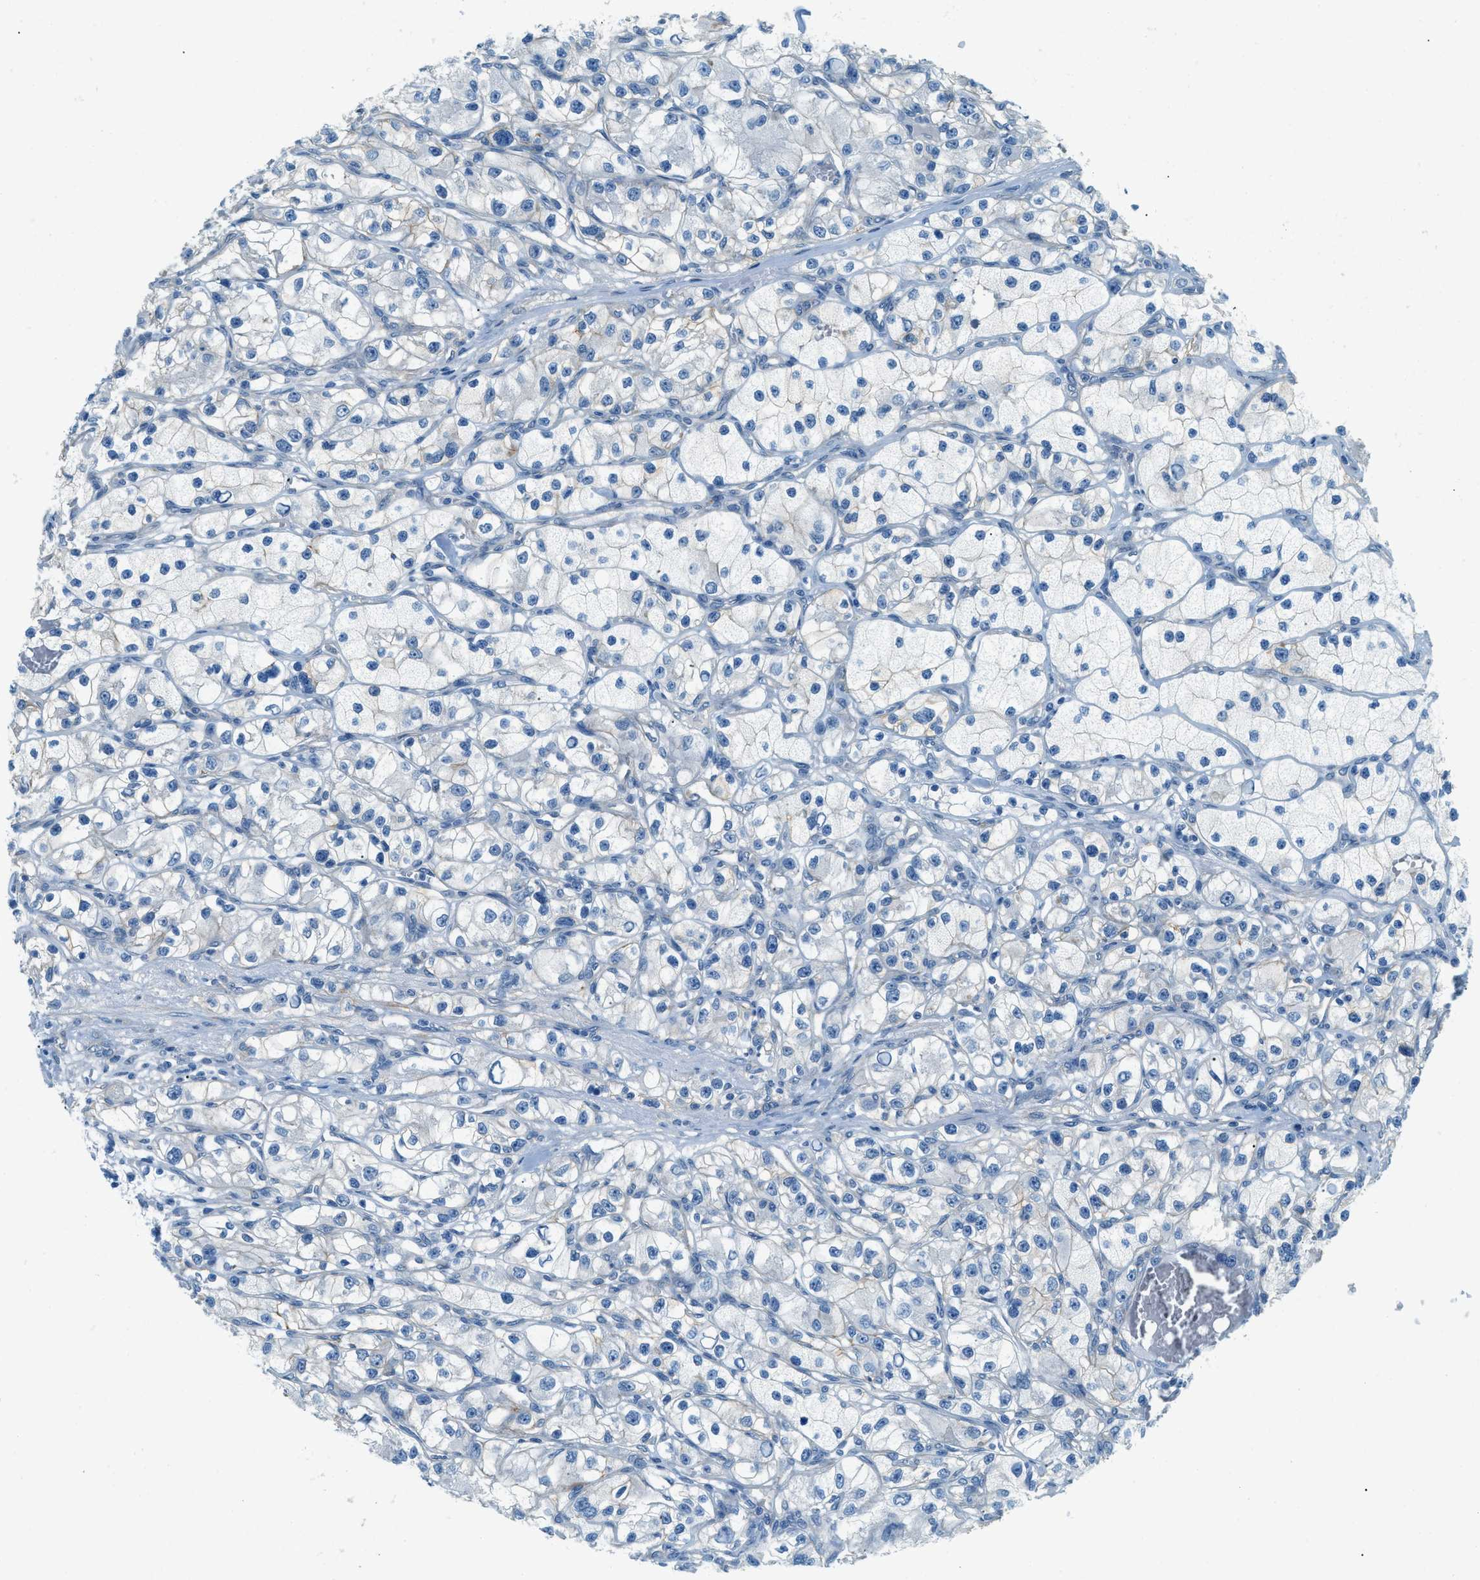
{"staining": {"intensity": "negative", "quantity": "none", "location": "none"}, "tissue": "renal cancer", "cell_type": "Tumor cells", "image_type": "cancer", "snomed": [{"axis": "morphology", "description": "Adenocarcinoma, NOS"}, {"axis": "topography", "description": "Kidney"}], "caption": "Immunohistochemical staining of renal cancer shows no significant positivity in tumor cells.", "gene": "ZNF367", "patient": {"sex": "female", "age": 57}}